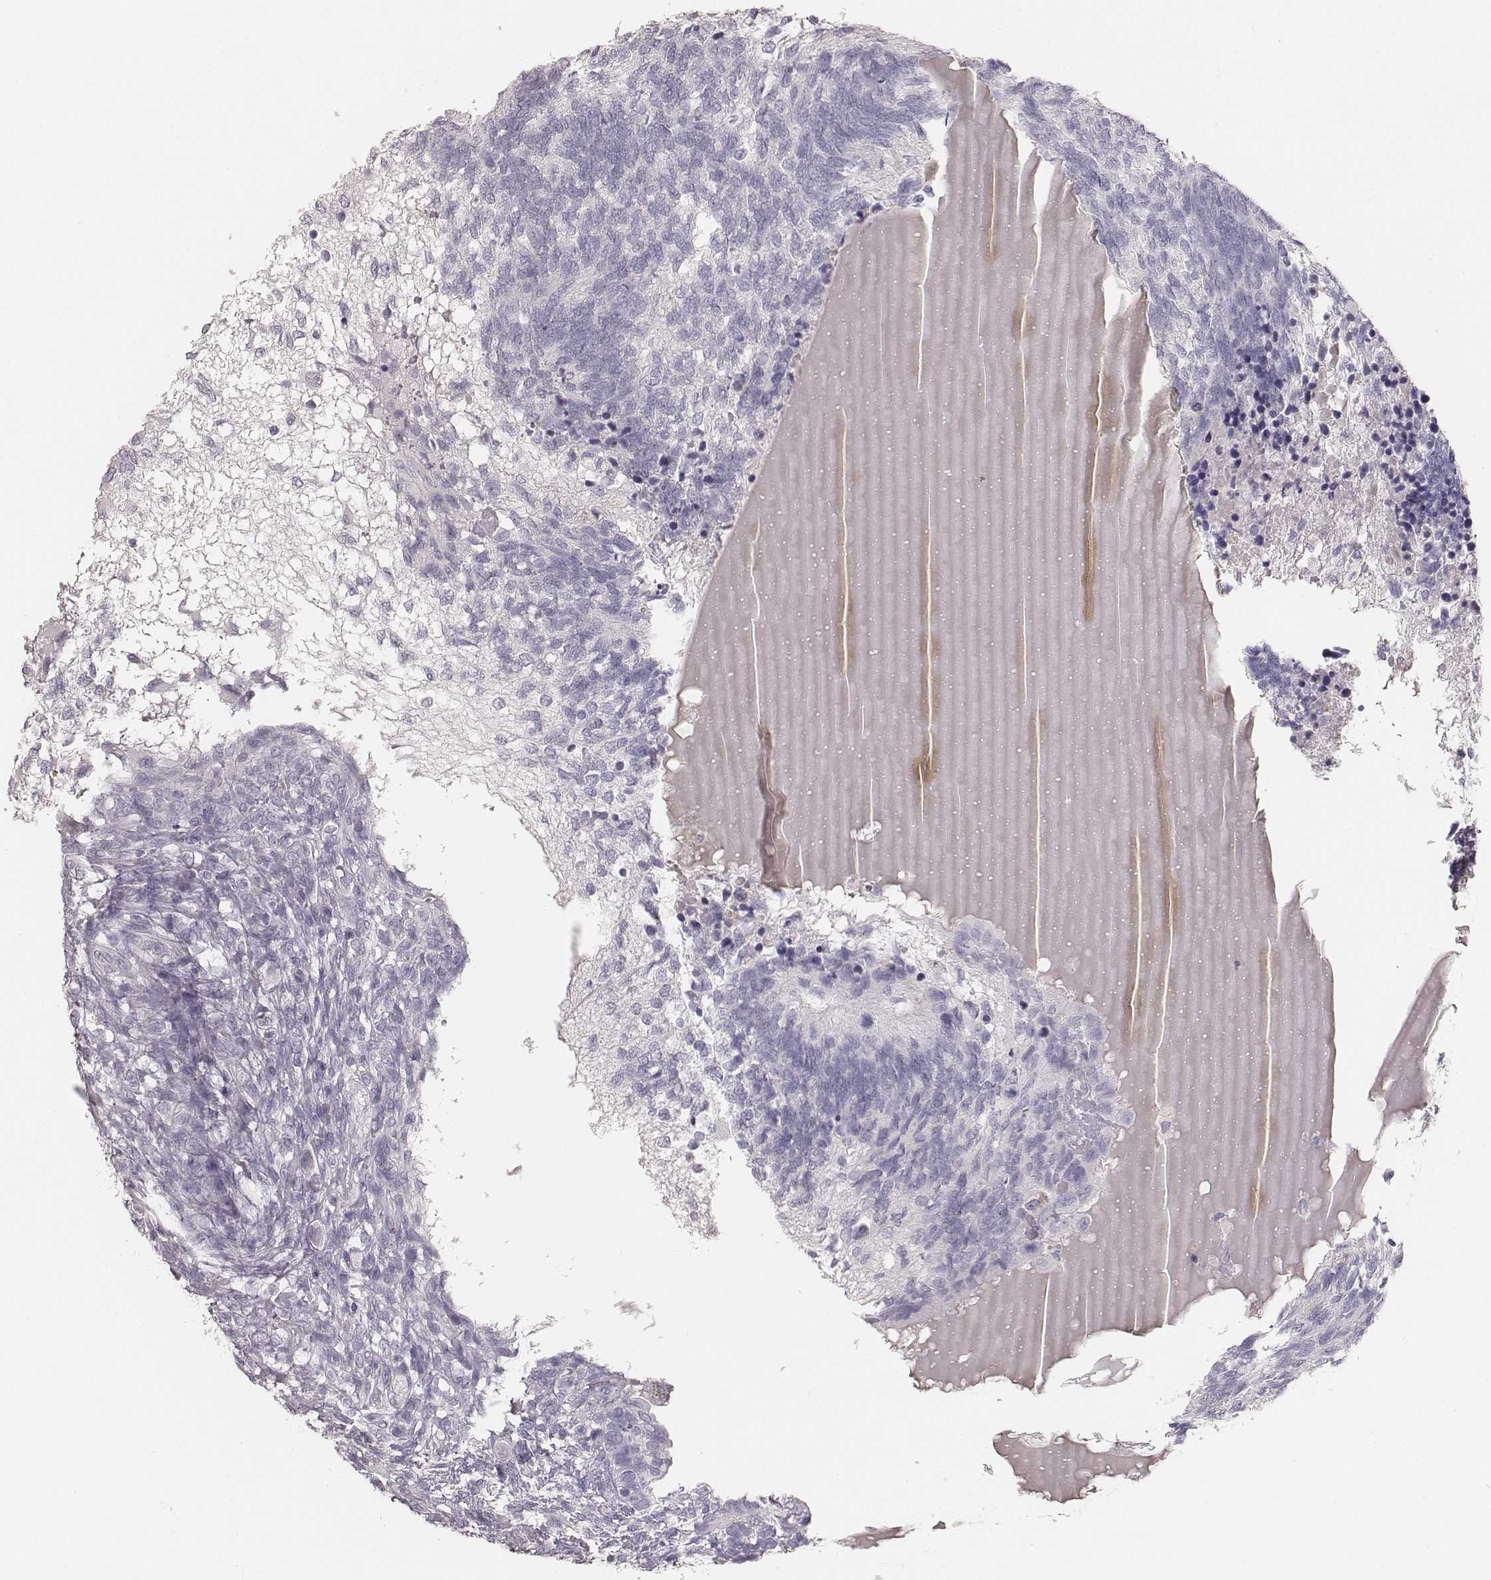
{"staining": {"intensity": "negative", "quantity": "none", "location": "none"}, "tissue": "testis cancer", "cell_type": "Tumor cells", "image_type": "cancer", "snomed": [{"axis": "morphology", "description": "Seminoma, NOS"}, {"axis": "morphology", "description": "Carcinoma, Embryonal, NOS"}, {"axis": "topography", "description": "Testis"}], "caption": "This is an IHC micrograph of testis cancer (embryonal carcinoma). There is no expression in tumor cells.", "gene": "MYH6", "patient": {"sex": "male", "age": 41}}